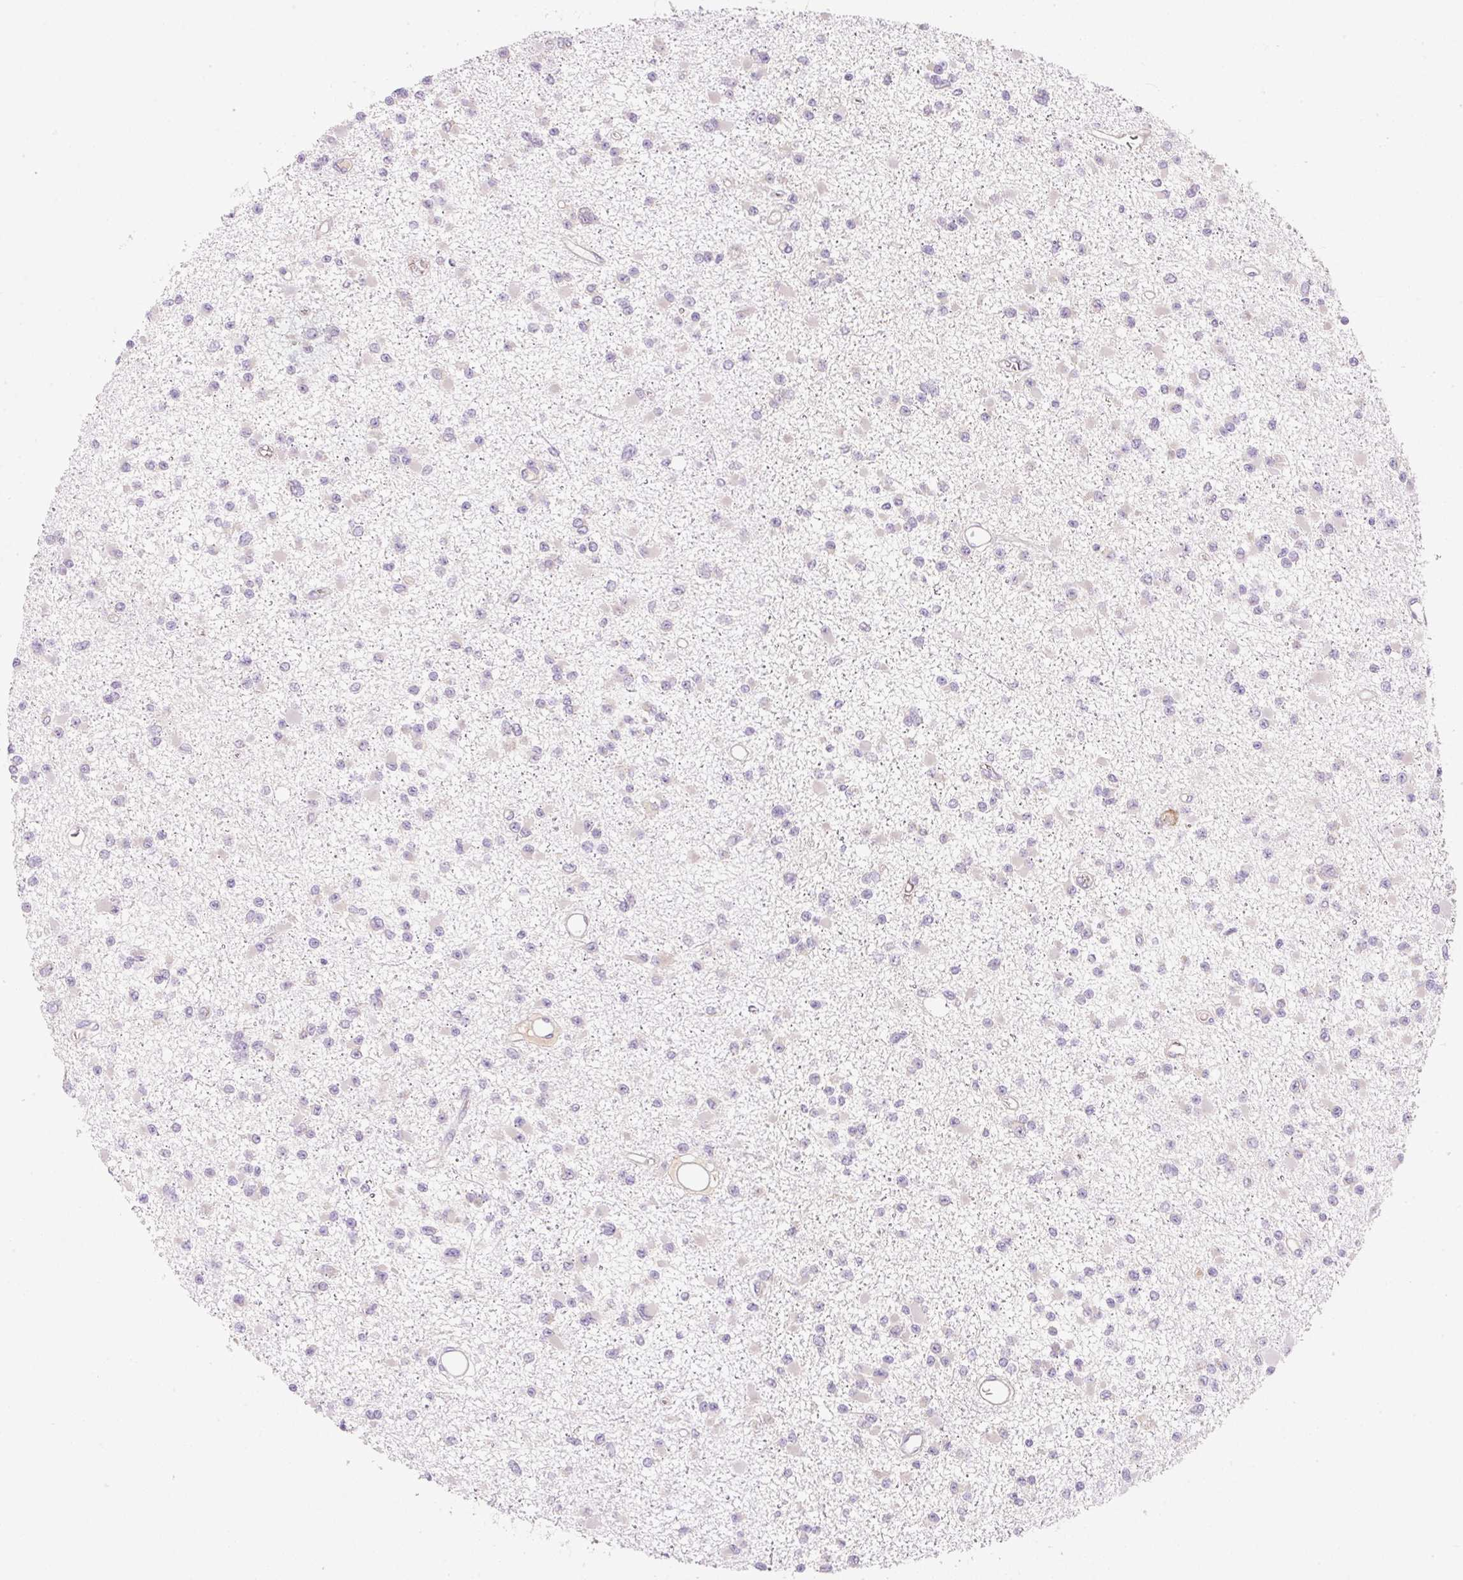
{"staining": {"intensity": "negative", "quantity": "none", "location": "none"}, "tissue": "glioma", "cell_type": "Tumor cells", "image_type": "cancer", "snomed": [{"axis": "morphology", "description": "Glioma, malignant, Low grade"}, {"axis": "topography", "description": "Brain"}], "caption": "Tumor cells show no significant expression in glioma.", "gene": "RPL18A", "patient": {"sex": "female", "age": 22}}